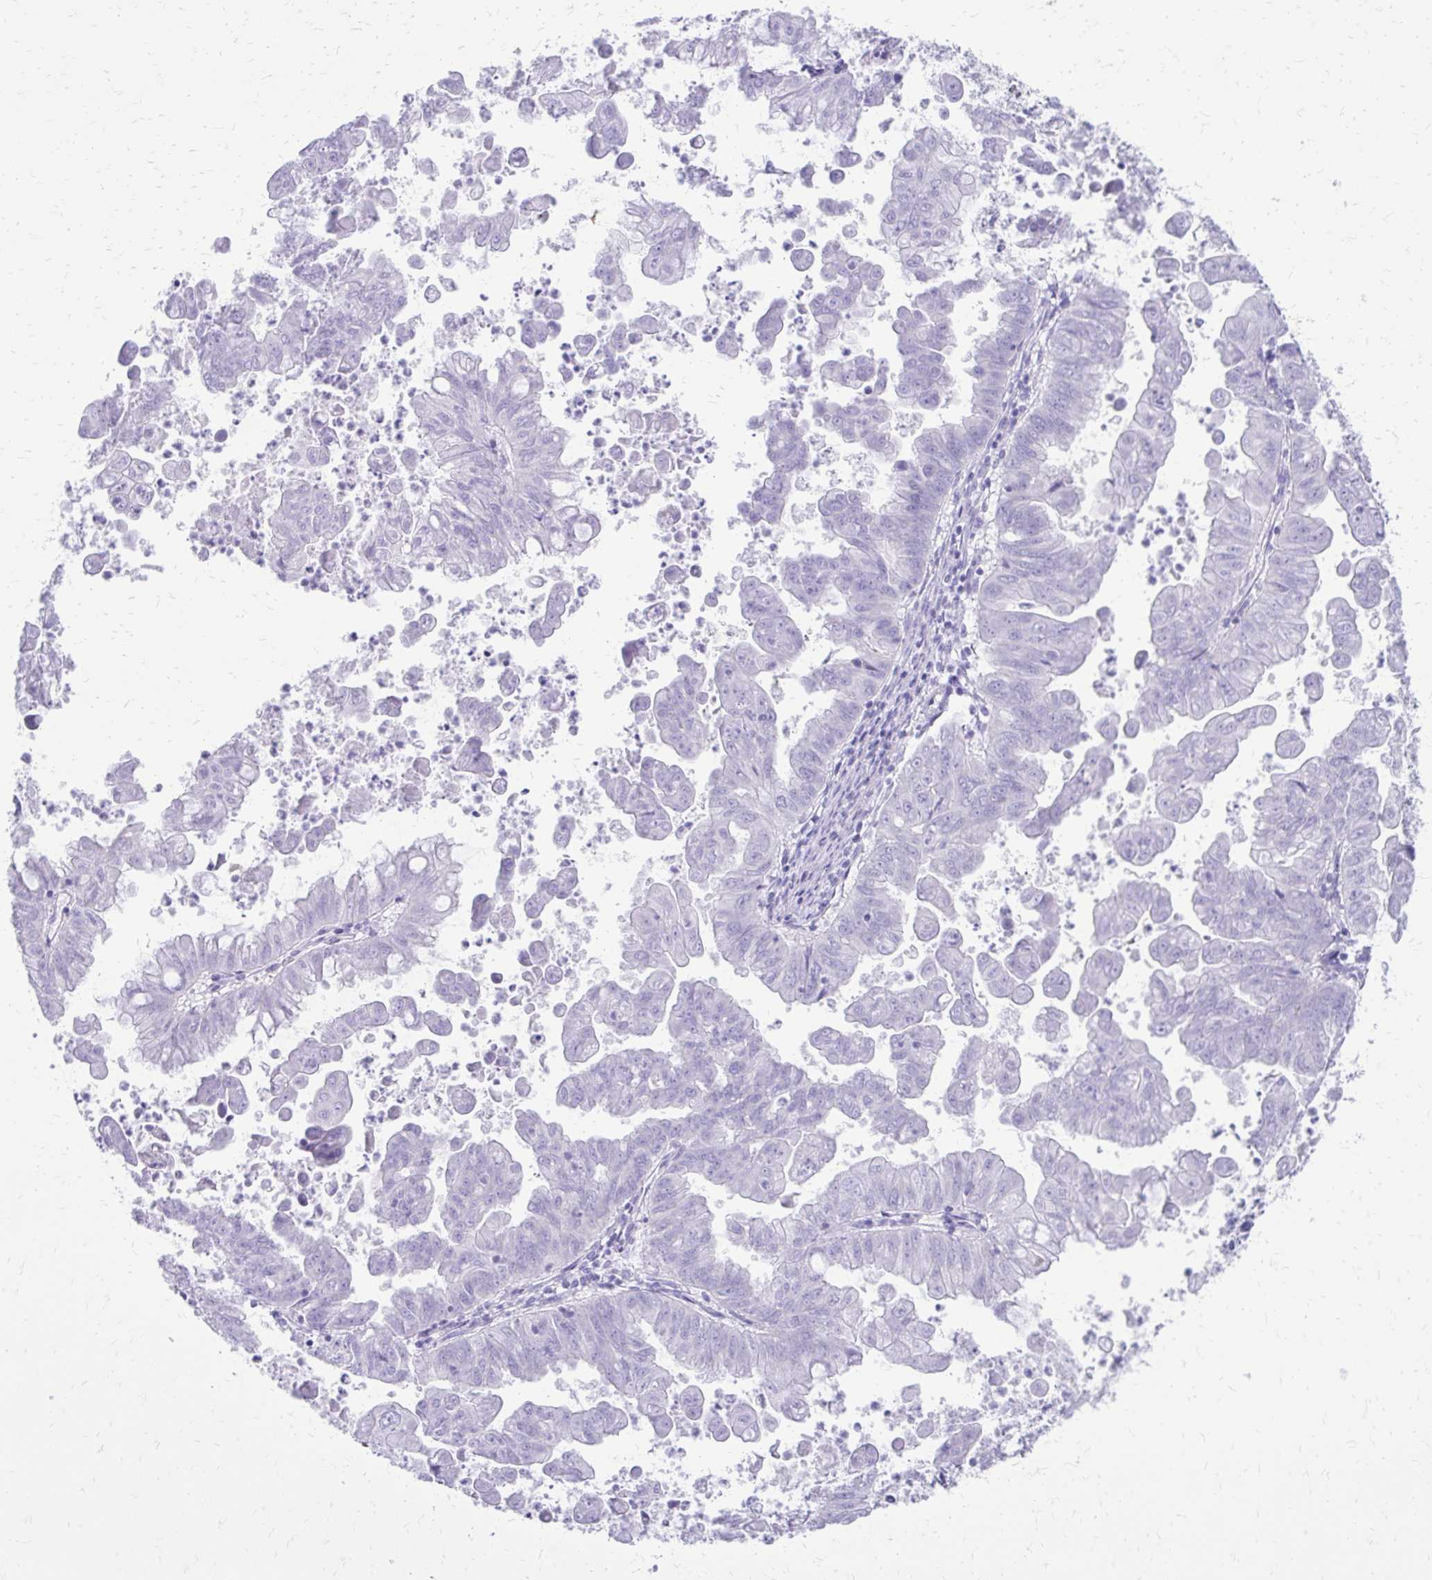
{"staining": {"intensity": "negative", "quantity": "none", "location": "none"}, "tissue": "stomach cancer", "cell_type": "Tumor cells", "image_type": "cancer", "snomed": [{"axis": "morphology", "description": "Adenocarcinoma, NOS"}, {"axis": "topography", "description": "Stomach, upper"}], "caption": "High magnification brightfield microscopy of stomach cancer stained with DAB (brown) and counterstained with hematoxylin (blue): tumor cells show no significant expression.", "gene": "SATL1", "patient": {"sex": "male", "age": 80}}